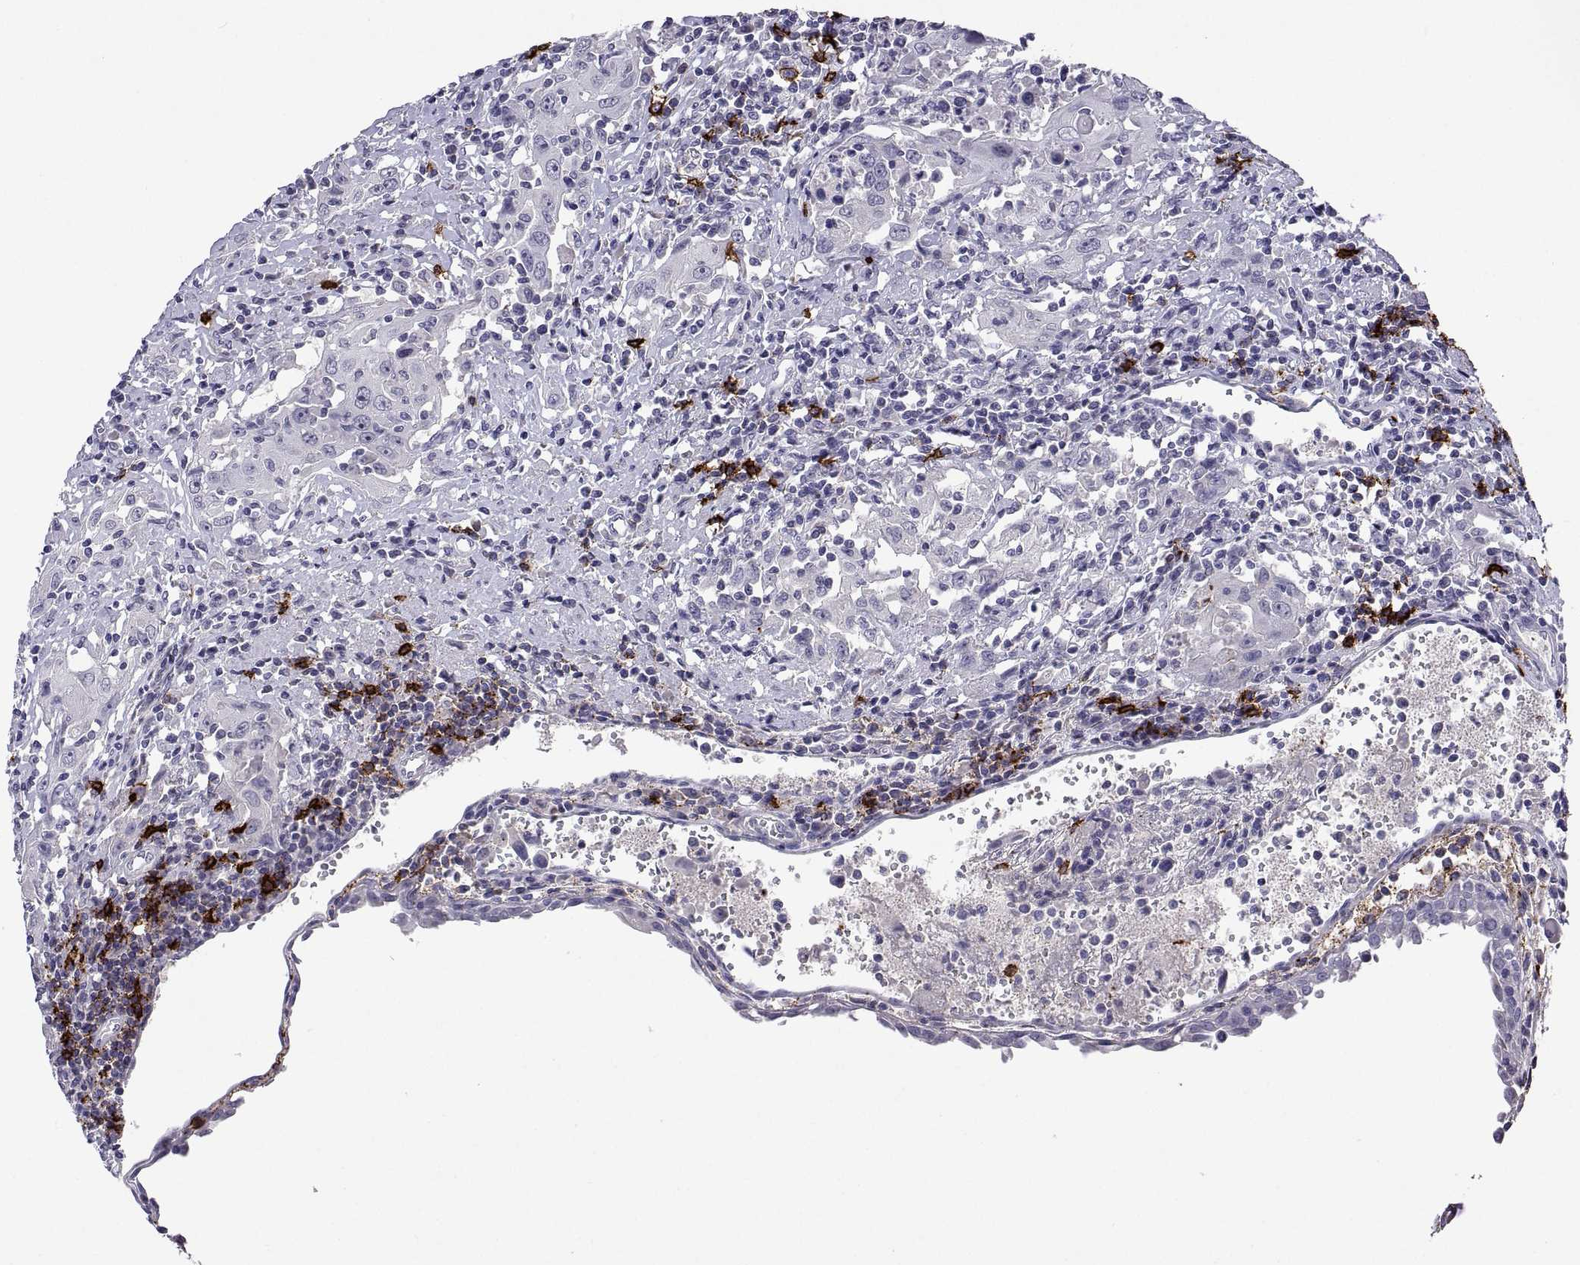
{"staining": {"intensity": "negative", "quantity": "none", "location": "none"}, "tissue": "urothelial cancer", "cell_type": "Tumor cells", "image_type": "cancer", "snomed": [{"axis": "morphology", "description": "Urothelial carcinoma, High grade"}, {"axis": "topography", "description": "Urinary bladder"}], "caption": "There is no significant staining in tumor cells of urothelial carcinoma (high-grade). (Brightfield microscopy of DAB (3,3'-diaminobenzidine) immunohistochemistry at high magnification).", "gene": "MS4A1", "patient": {"sex": "female", "age": 85}}